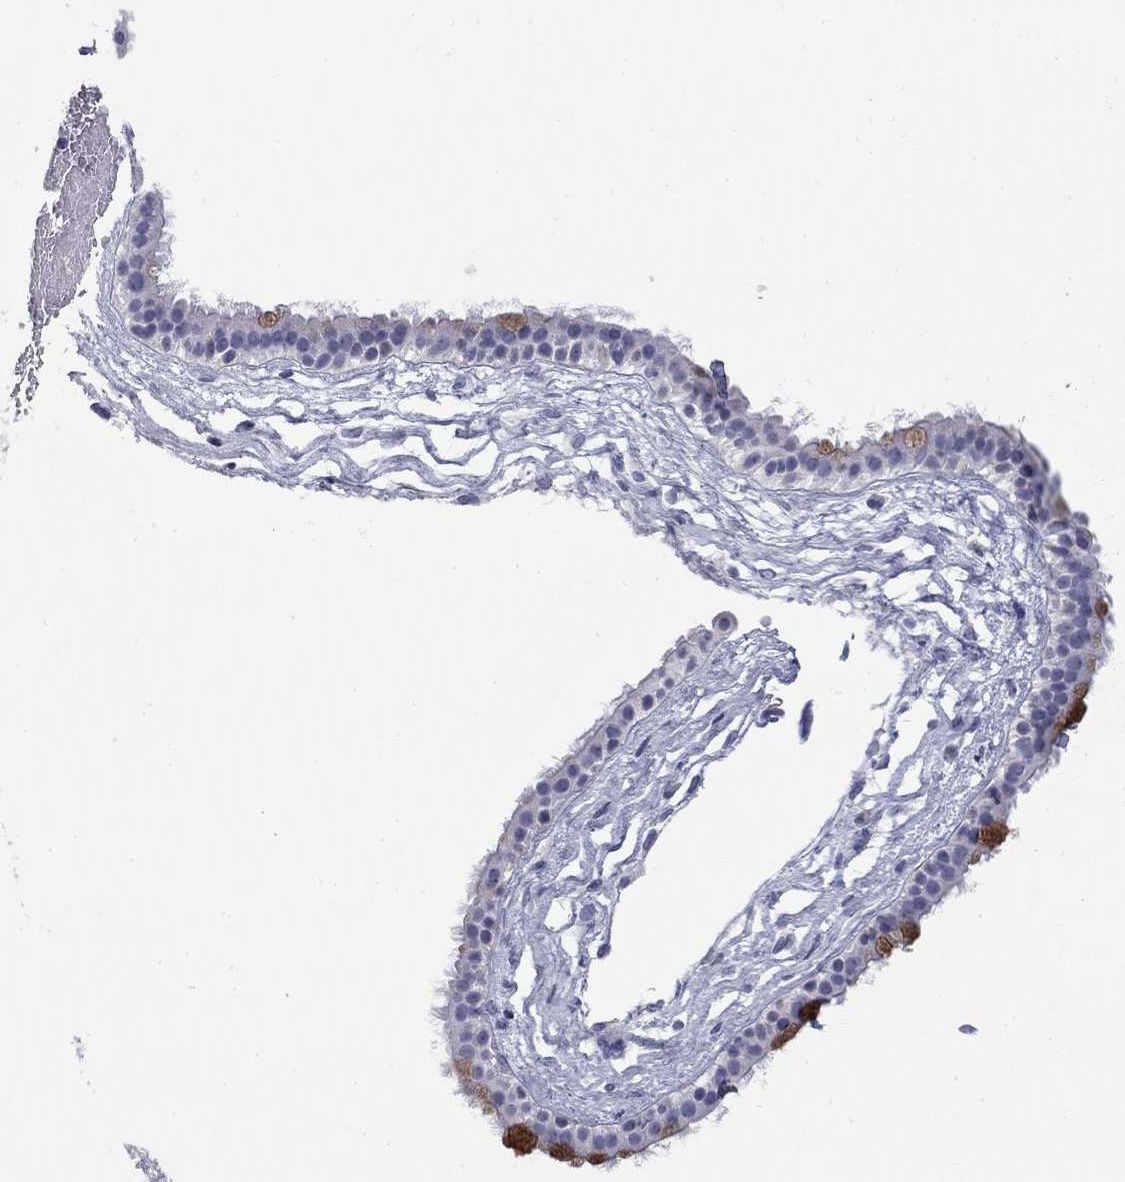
{"staining": {"intensity": "negative", "quantity": "none", "location": "none"}, "tissue": "nasopharynx", "cell_type": "Respiratory epithelial cells", "image_type": "normal", "snomed": [{"axis": "morphology", "description": "Normal tissue, NOS"}, {"axis": "topography", "description": "Nasopharynx"}], "caption": "Nasopharynx stained for a protein using IHC demonstrates no positivity respiratory epithelial cells.", "gene": "ZP2", "patient": {"sex": "male", "age": 24}}